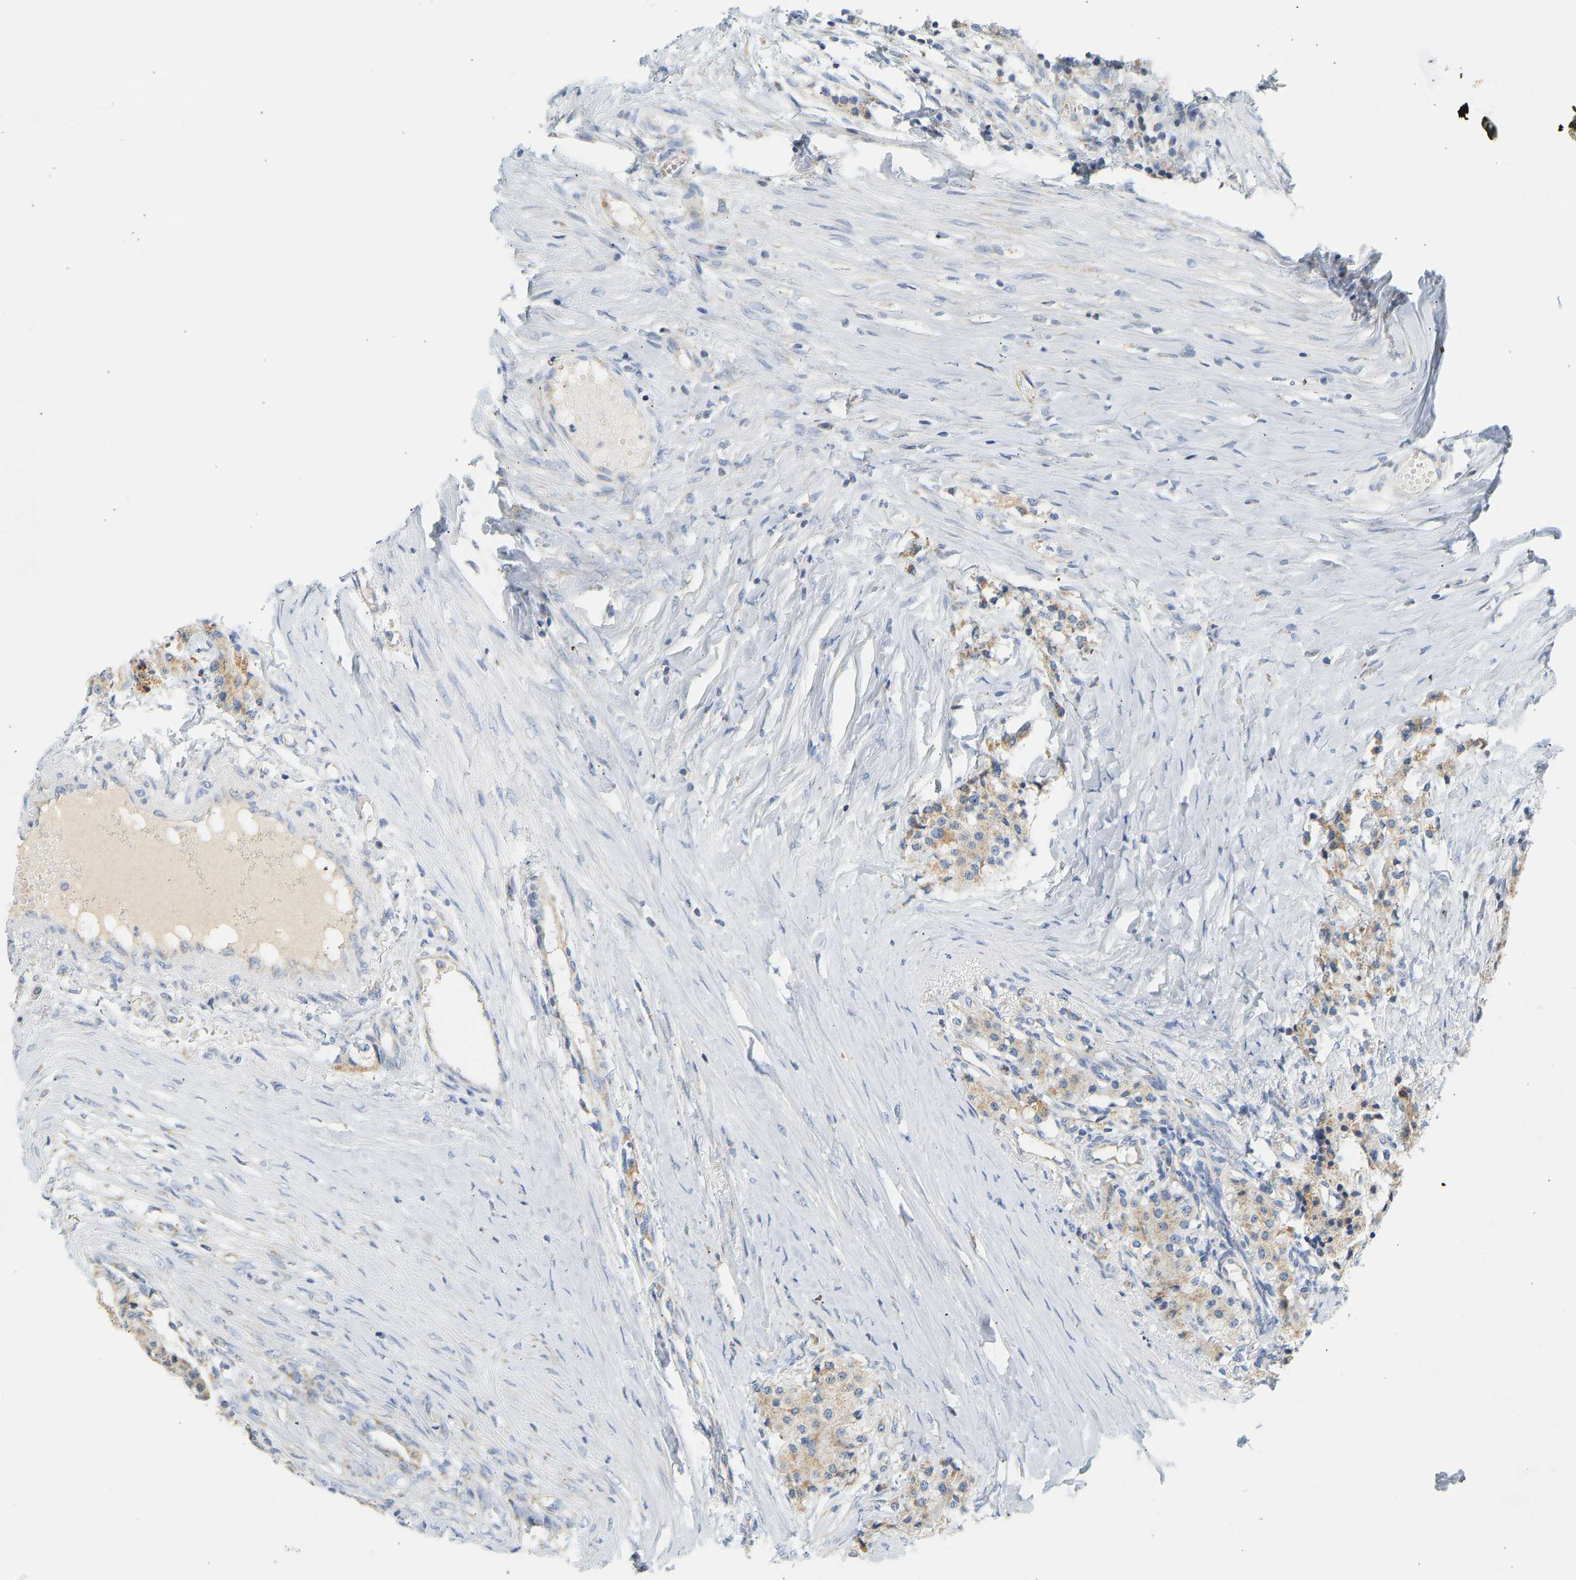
{"staining": {"intensity": "weak", "quantity": ">75%", "location": "cytoplasmic/membranous"}, "tissue": "carcinoid", "cell_type": "Tumor cells", "image_type": "cancer", "snomed": [{"axis": "morphology", "description": "Carcinoid, malignant, NOS"}, {"axis": "topography", "description": "Colon"}], "caption": "The immunohistochemical stain labels weak cytoplasmic/membranous positivity in tumor cells of malignant carcinoid tissue.", "gene": "GRPEL2", "patient": {"sex": "female", "age": 52}}